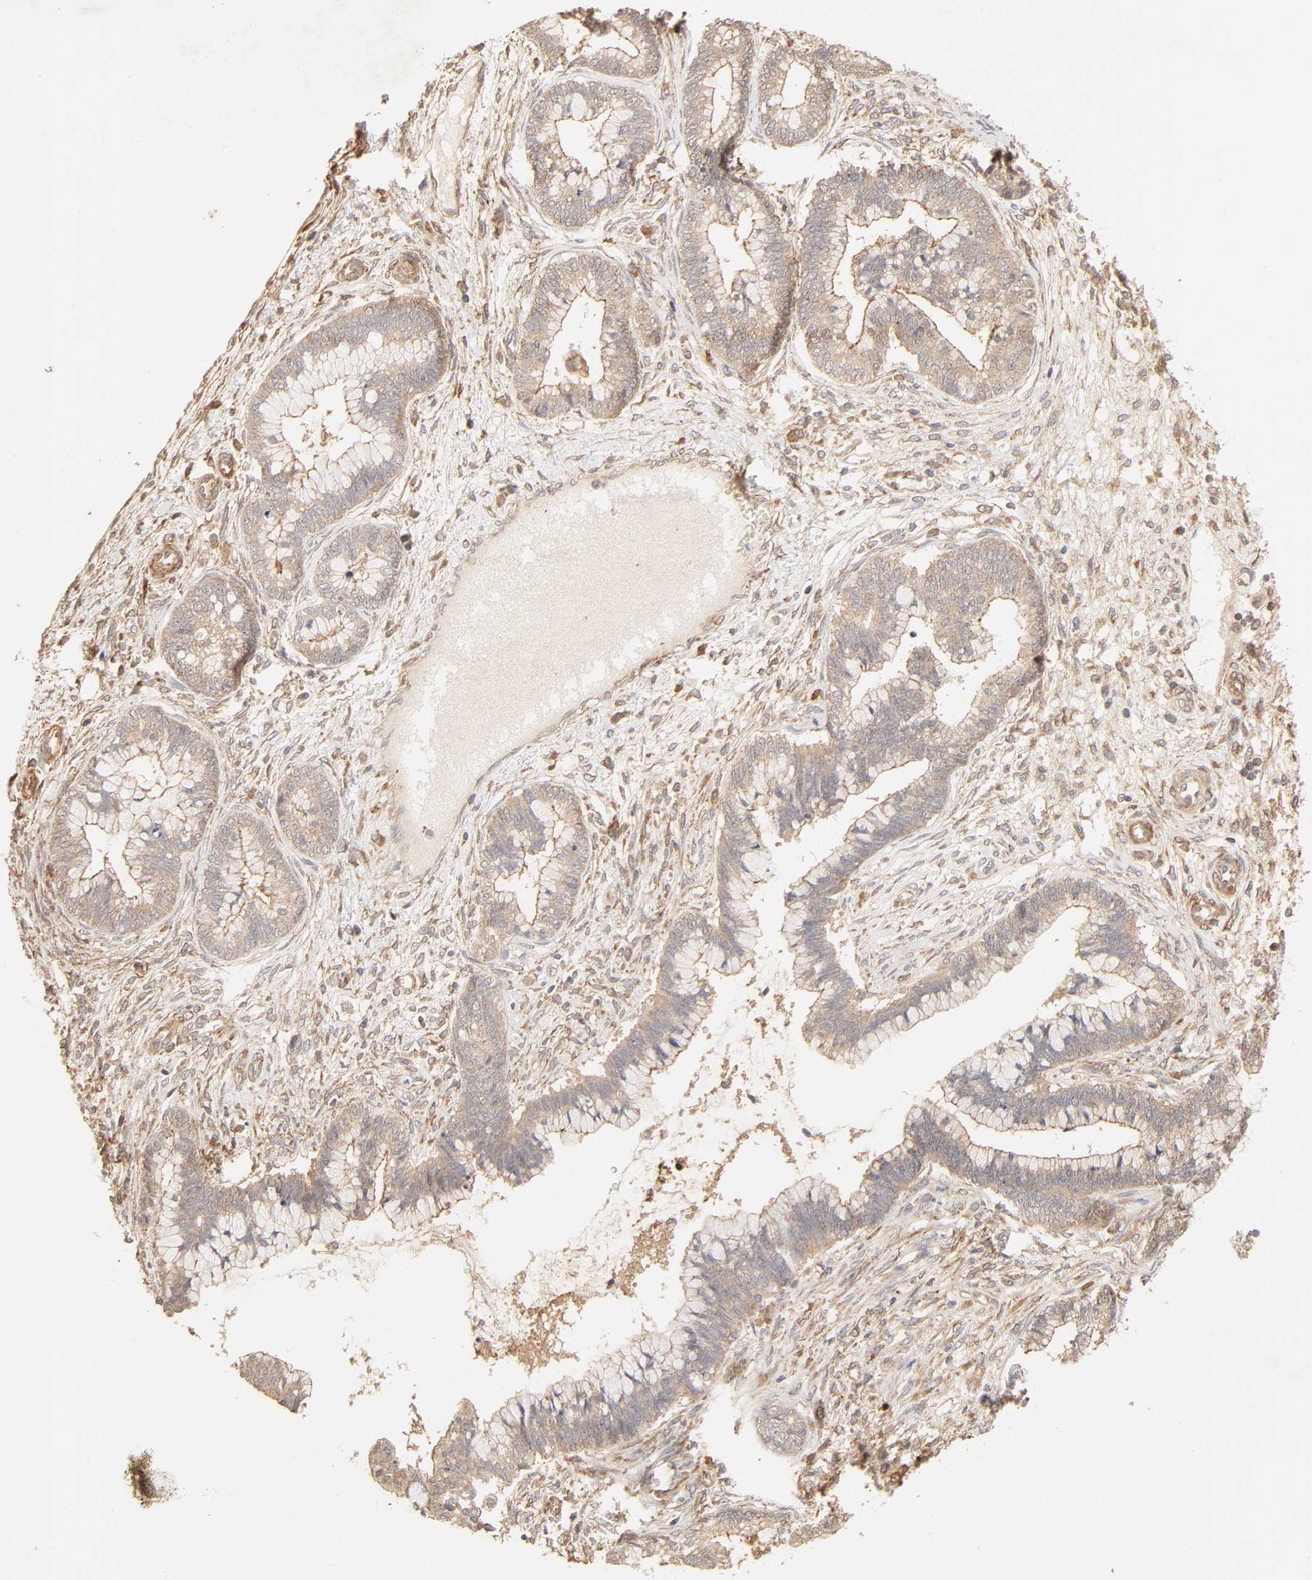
{"staining": {"intensity": "moderate", "quantity": ">75%", "location": "cytoplasmic/membranous"}, "tissue": "cervical cancer", "cell_type": "Tumor cells", "image_type": "cancer", "snomed": [{"axis": "morphology", "description": "Adenocarcinoma, NOS"}, {"axis": "topography", "description": "Cervix"}], "caption": "A medium amount of moderate cytoplasmic/membranous expression is appreciated in approximately >75% of tumor cells in adenocarcinoma (cervical) tissue.", "gene": "EPS8", "patient": {"sex": "female", "age": 44}}